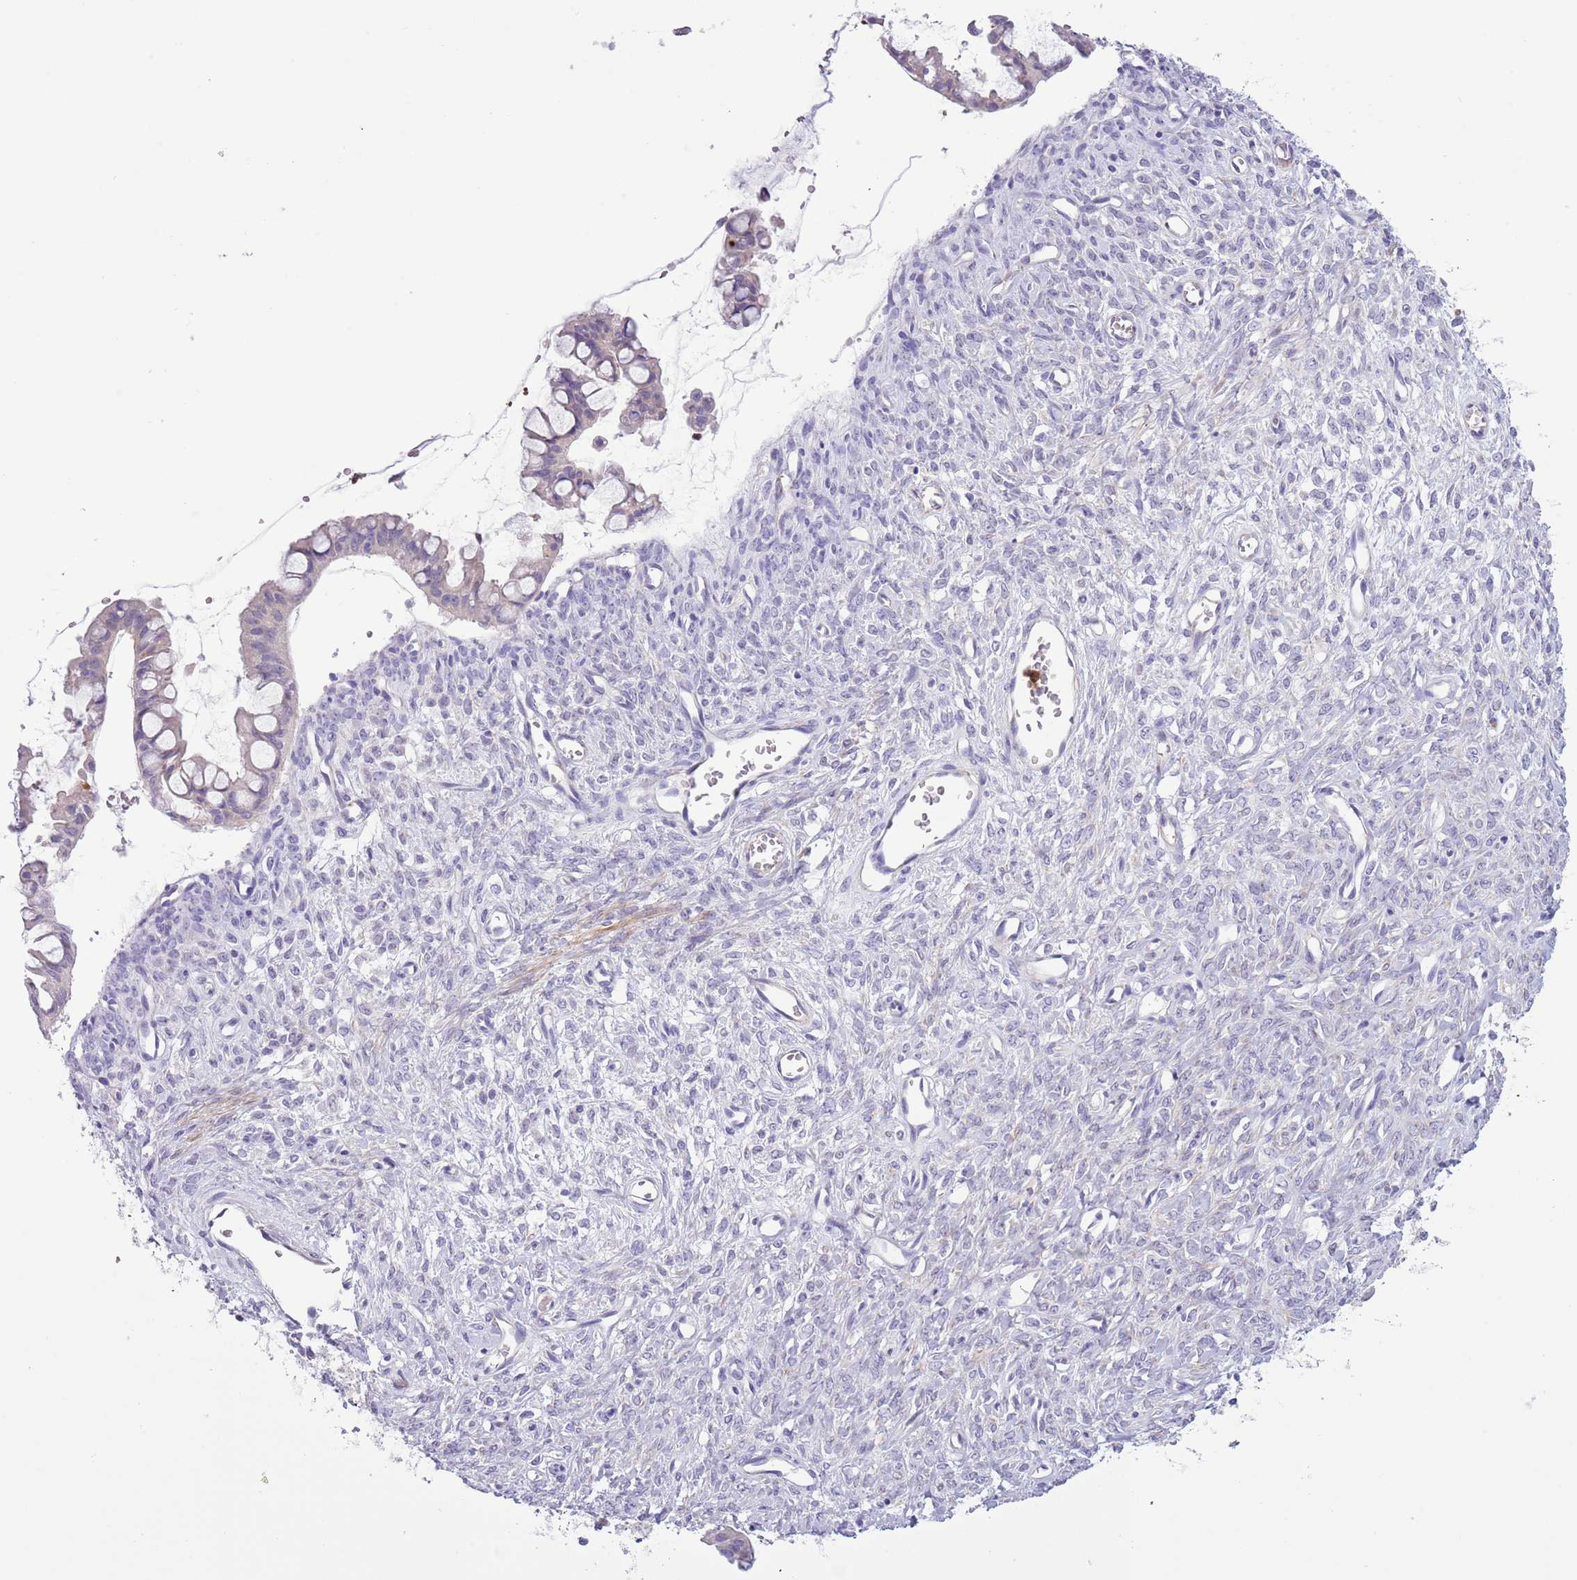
{"staining": {"intensity": "negative", "quantity": "none", "location": "none"}, "tissue": "ovarian cancer", "cell_type": "Tumor cells", "image_type": "cancer", "snomed": [{"axis": "morphology", "description": "Cystadenocarcinoma, mucinous, NOS"}, {"axis": "topography", "description": "Ovary"}], "caption": "High magnification brightfield microscopy of ovarian cancer stained with DAB (3,3'-diaminobenzidine) (brown) and counterstained with hematoxylin (blue): tumor cells show no significant positivity.", "gene": "OR6M1", "patient": {"sex": "female", "age": 73}}